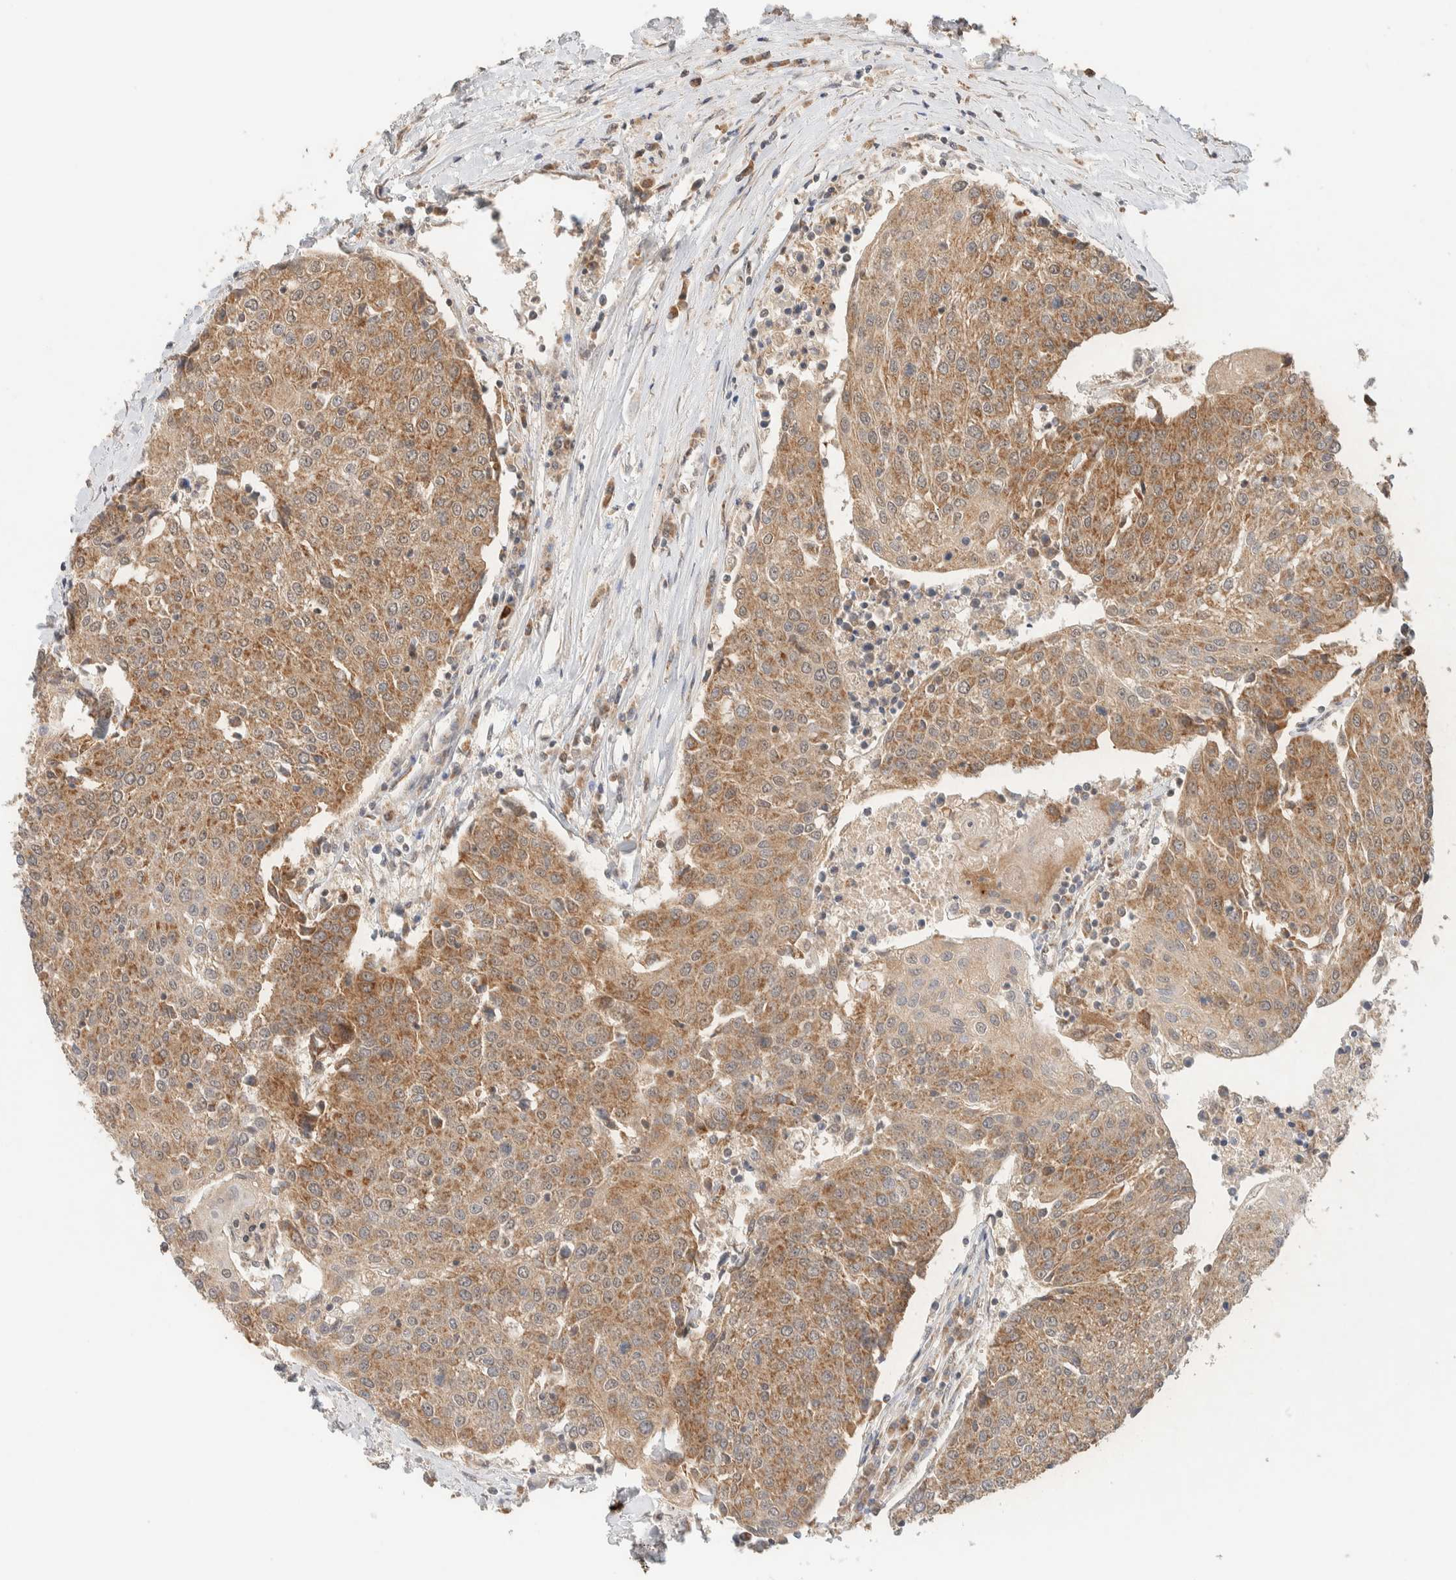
{"staining": {"intensity": "moderate", "quantity": ">75%", "location": "cytoplasmic/membranous"}, "tissue": "urothelial cancer", "cell_type": "Tumor cells", "image_type": "cancer", "snomed": [{"axis": "morphology", "description": "Urothelial carcinoma, High grade"}, {"axis": "topography", "description": "Urinary bladder"}], "caption": "High-magnification brightfield microscopy of high-grade urothelial carcinoma stained with DAB (3,3'-diaminobenzidine) (brown) and counterstained with hematoxylin (blue). tumor cells exhibit moderate cytoplasmic/membranous staining is present in approximately>75% of cells. (DAB (3,3'-diaminobenzidine) IHC, brown staining for protein, blue staining for nuclei).", "gene": "MRPL41", "patient": {"sex": "female", "age": 85}}